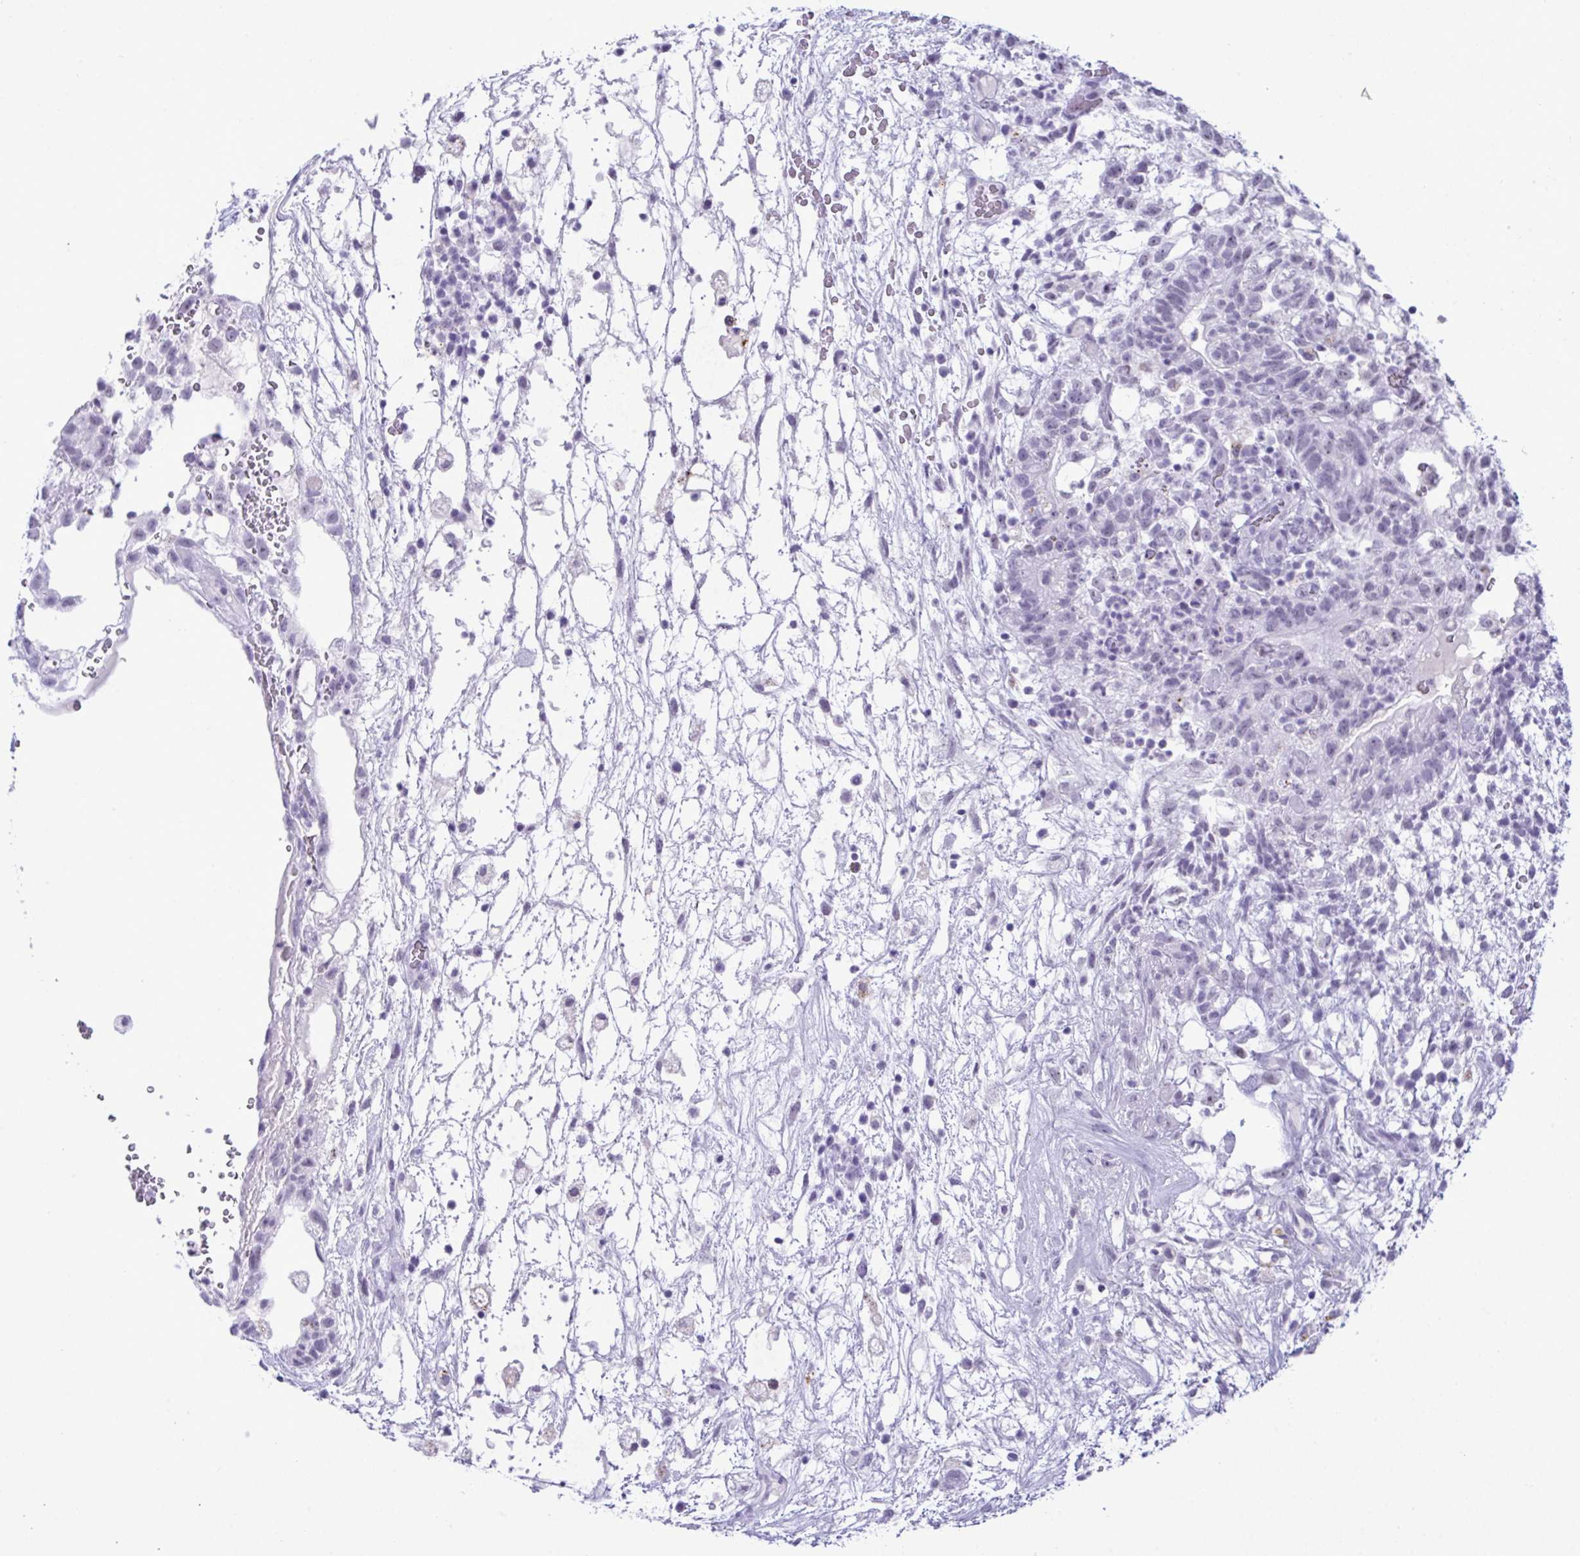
{"staining": {"intensity": "negative", "quantity": "none", "location": "none"}, "tissue": "testis cancer", "cell_type": "Tumor cells", "image_type": "cancer", "snomed": [{"axis": "morphology", "description": "Normal tissue, NOS"}, {"axis": "morphology", "description": "Carcinoma, Embryonal, NOS"}, {"axis": "topography", "description": "Testis"}], "caption": "IHC of testis embryonal carcinoma reveals no positivity in tumor cells. (Stains: DAB immunohistochemistry (IHC) with hematoxylin counter stain, Microscopy: brightfield microscopy at high magnification).", "gene": "ELN", "patient": {"sex": "male", "age": 32}}